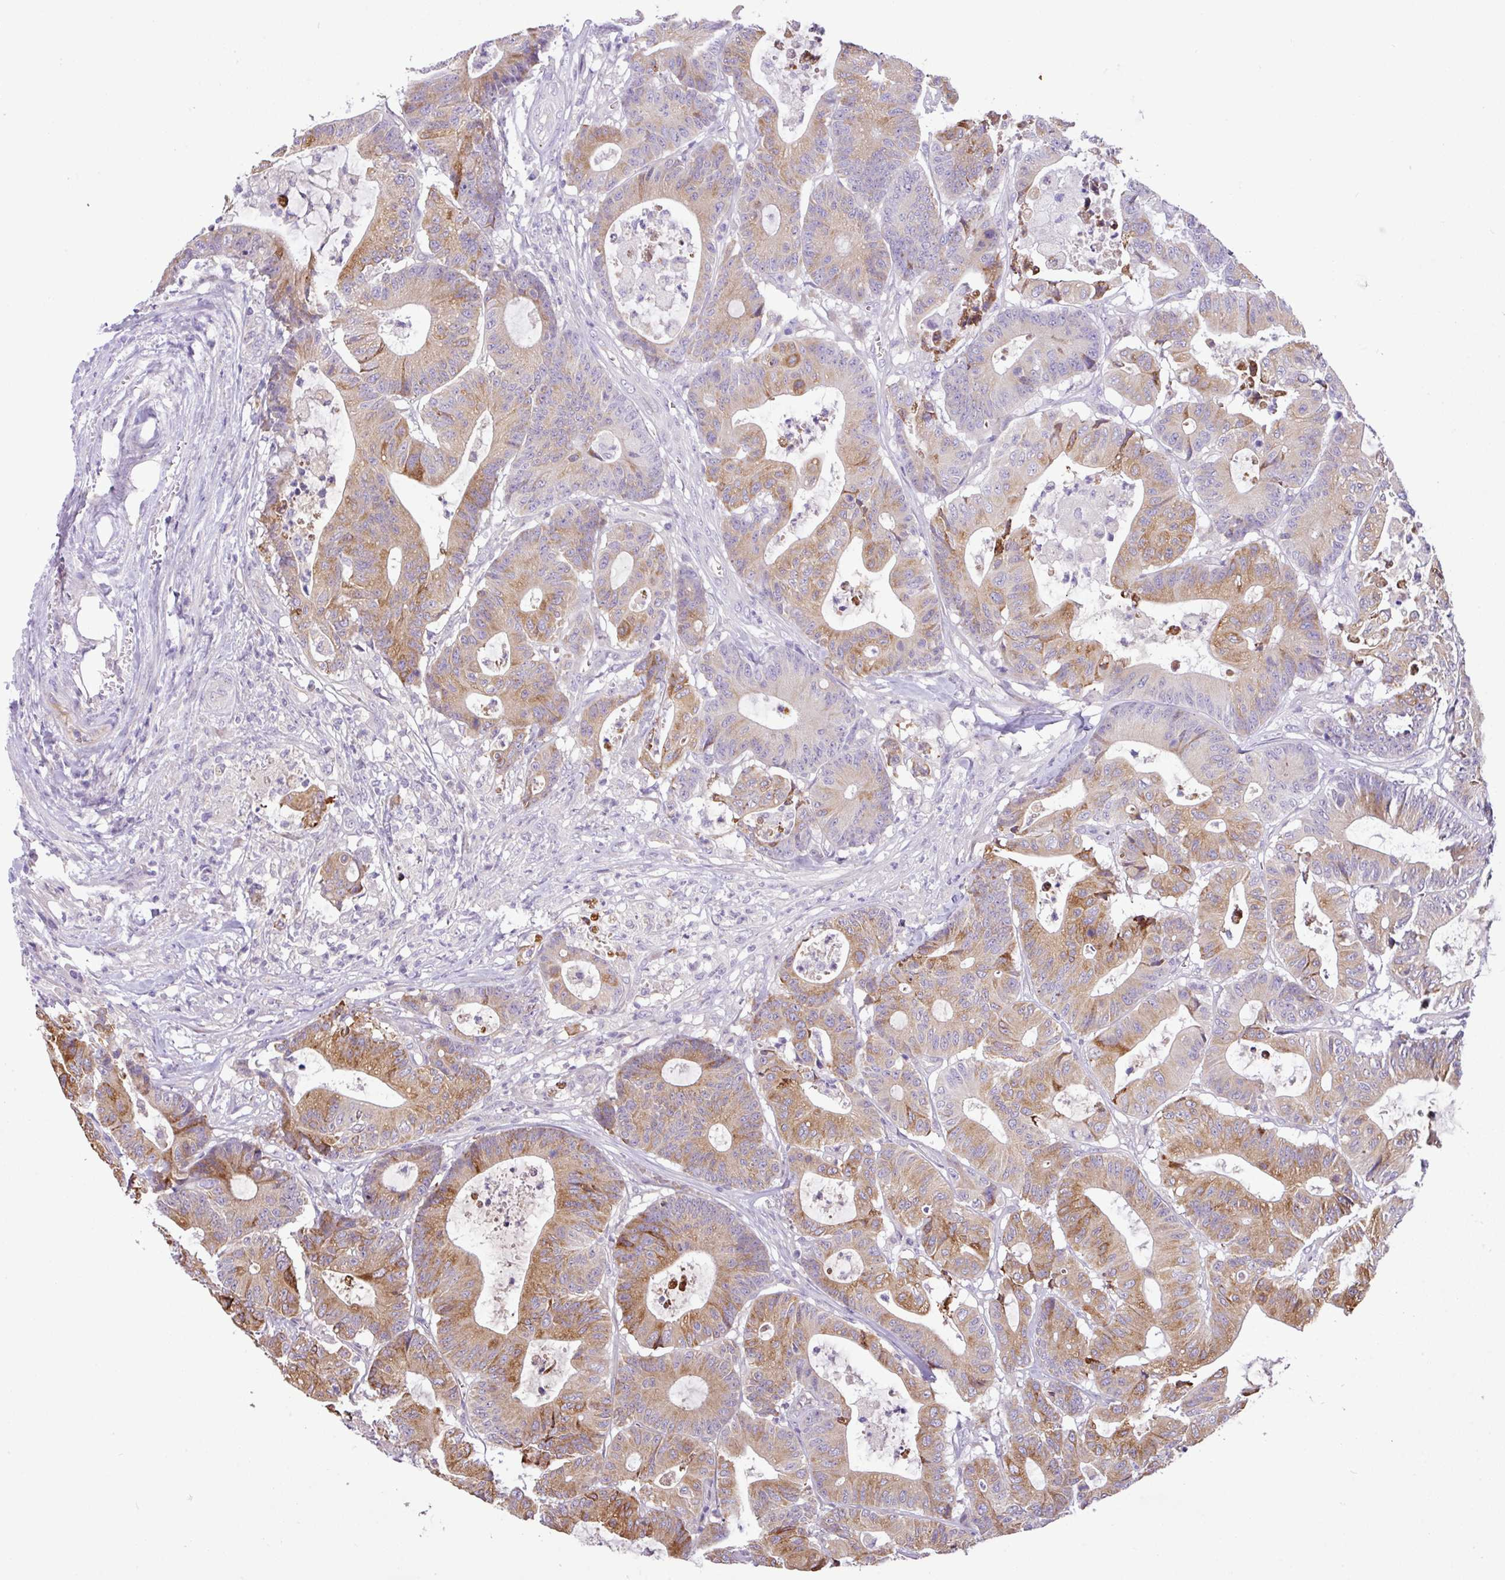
{"staining": {"intensity": "moderate", "quantity": ">75%", "location": "cytoplasmic/membranous"}, "tissue": "colorectal cancer", "cell_type": "Tumor cells", "image_type": "cancer", "snomed": [{"axis": "morphology", "description": "Adenocarcinoma, NOS"}, {"axis": "topography", "description": "Colon"}], "caption": "Adenocarcinoma (colorectal) was stained to show a protein in brown. There is medium levels of moderate cytoplasmic/membranous staining in approximately >75% of tumor cells. The staining is performed using DAB brown chromogen to label protein expression. The nuclei are counter-stained blue using hematoxylin.", "gene": "PIK3R5", "patient": {"sex": "female", "age": 84}}